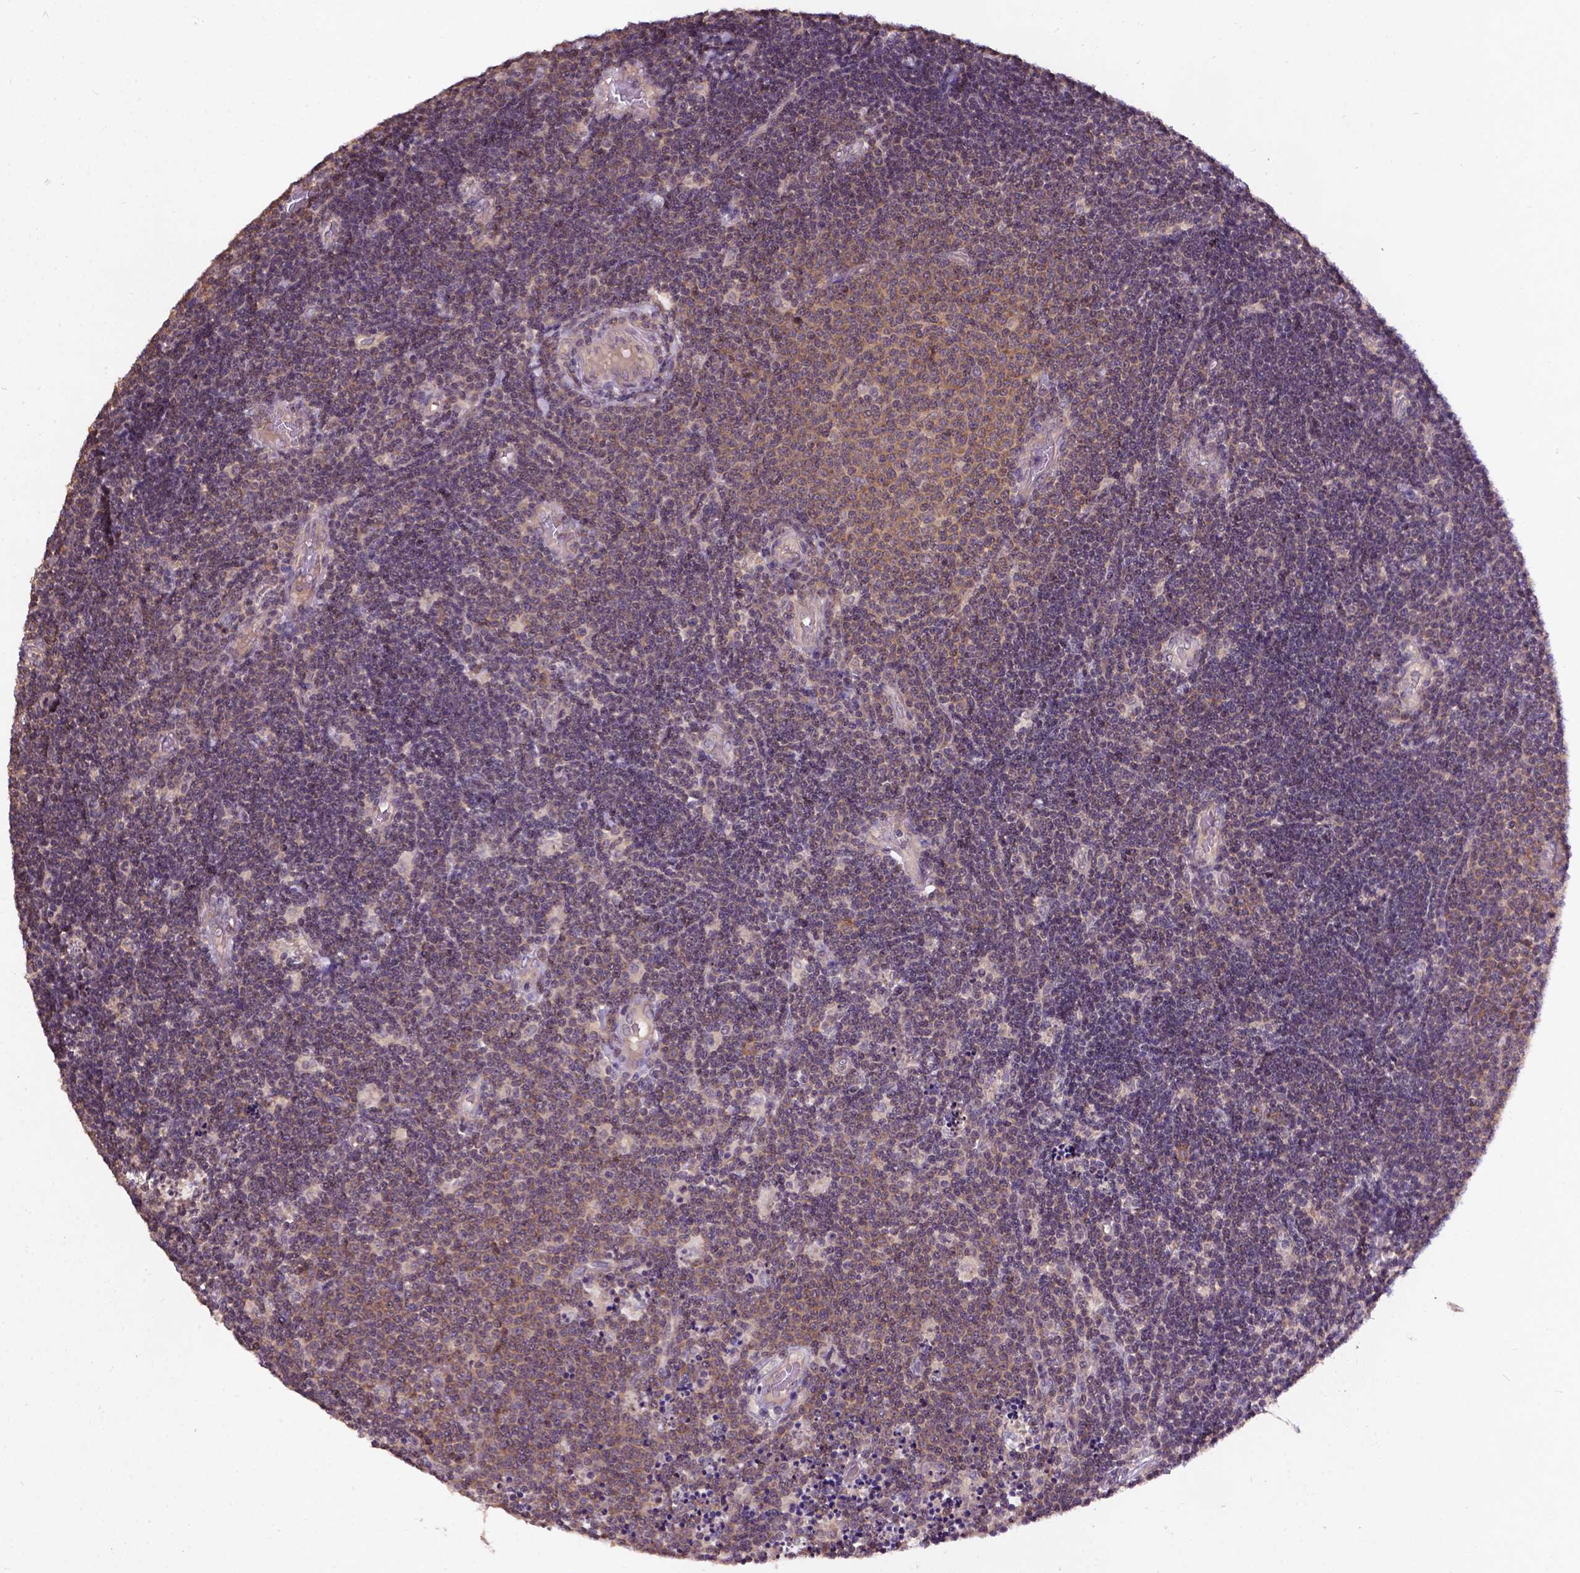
{"staining": {"intensity": "moderate", "quantity": ">75%", "location": "cytoplasmic/membranous"}, "tissue": "lymphoma", "cell_type": "Tumor cells", "image_type": "cancer", "snomed": [{"axis": "morphology", "description": "Malignant lymphoma, non-Hodgkin's type, Low grade"}, {"axis": "topography", "description": "Brain"}], "caption": "Immunohistochemistry histopathology image of lymphoma stained for a protein (brown), which demonstrates medium levels of moderate cytoplasmic/membranous positivity in about >75% of tumor cells.", "gene": "KBTBD8", "patient": {"sex": "female", "age": 66}}